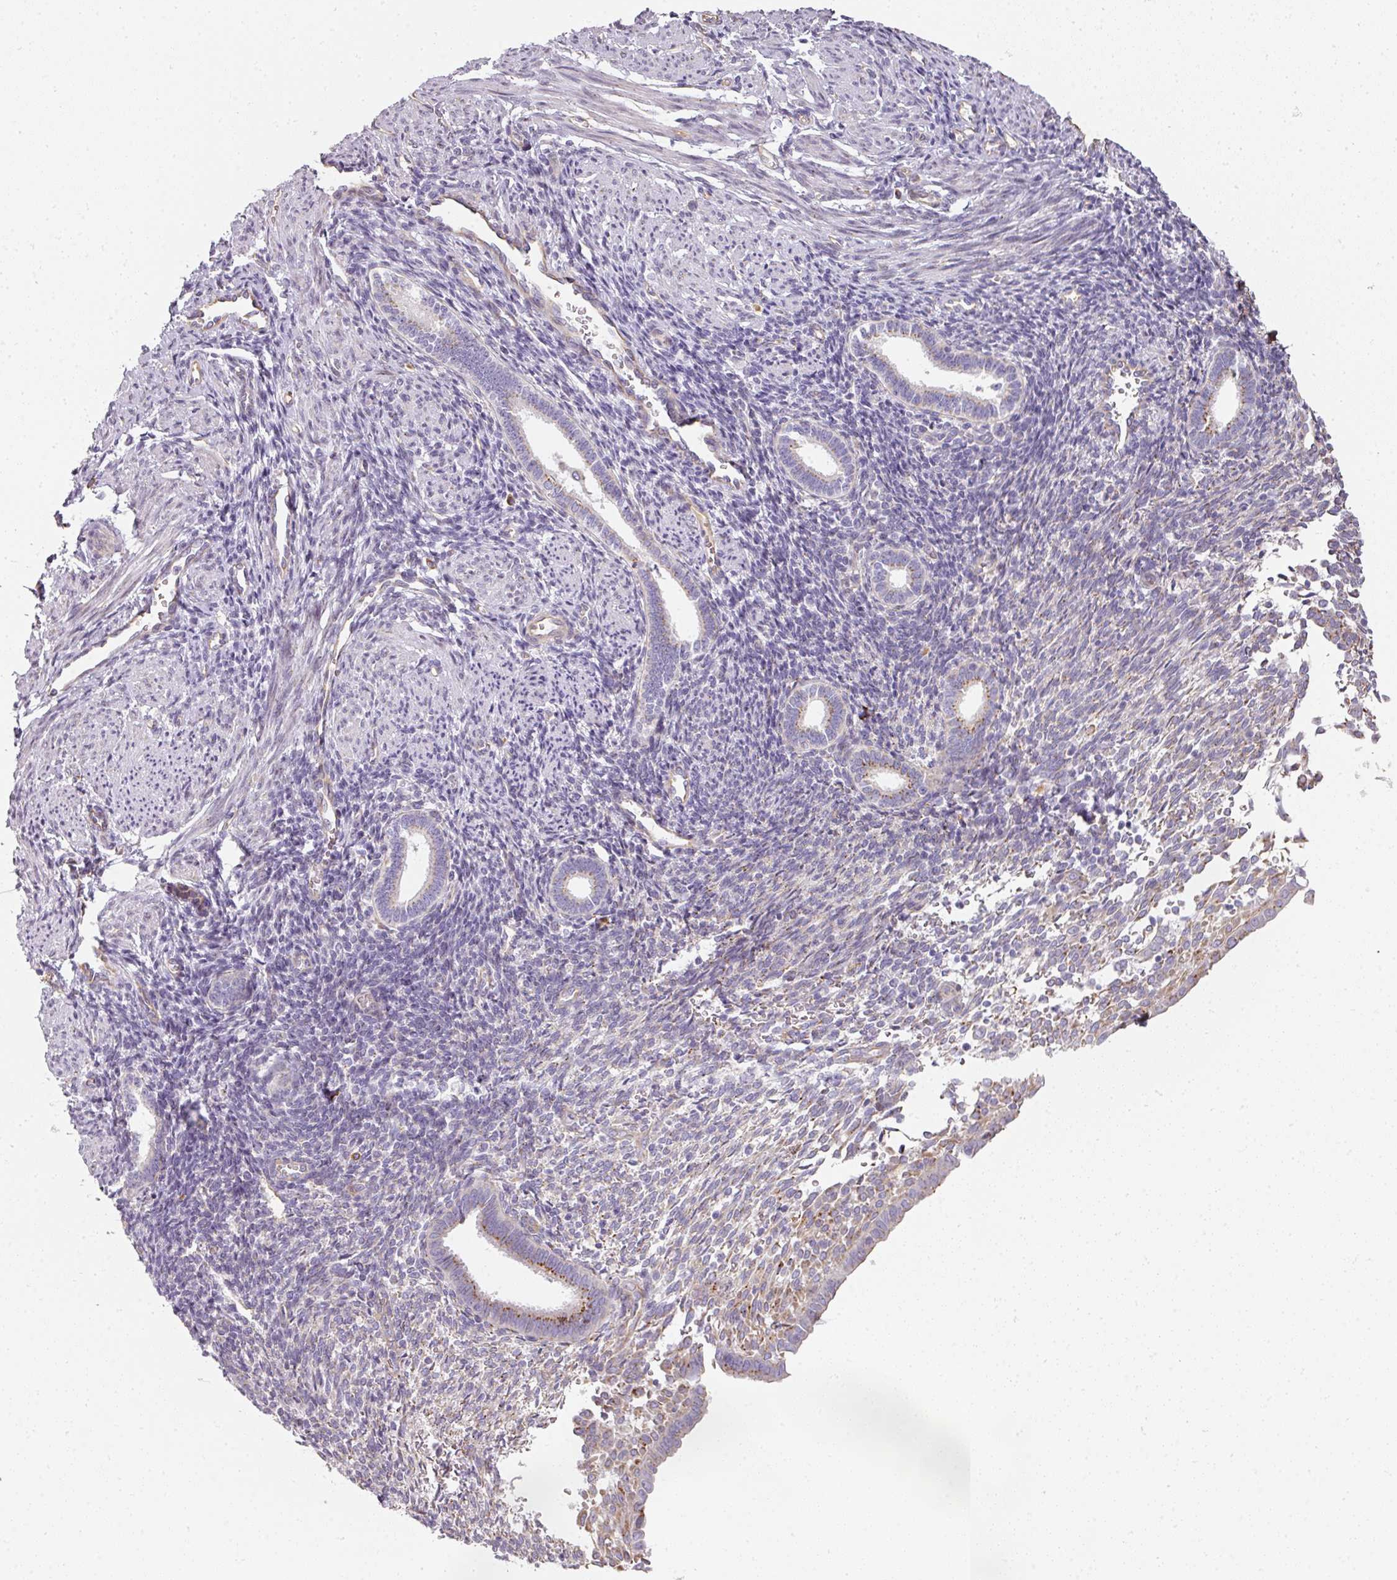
{"staining": {"intensity": "negative", "quantity": "none", "location": "none"}, "tissue": "endometrium", "cell_type": "Cells in endometrial stroma", "image_type": "normal", "snomed": [{"axis": "morphology", "description": "Normal tissue, NOS"}, {"axis": "topography", "description": "Endometrium"}], "caption": "Endometrium was stained to show a protein in brown. There is no significant positivity in cells in endometrial stroma. (Stains: DAB (3,3'-diaminobenzidine) immunohistochemistry (IHC) with hematoxylin counter stain, Microscopy: brightfield microscopy at high magnification).", "gene": "ATP8B2", "patient": {"sex": "female", "age": 32}}